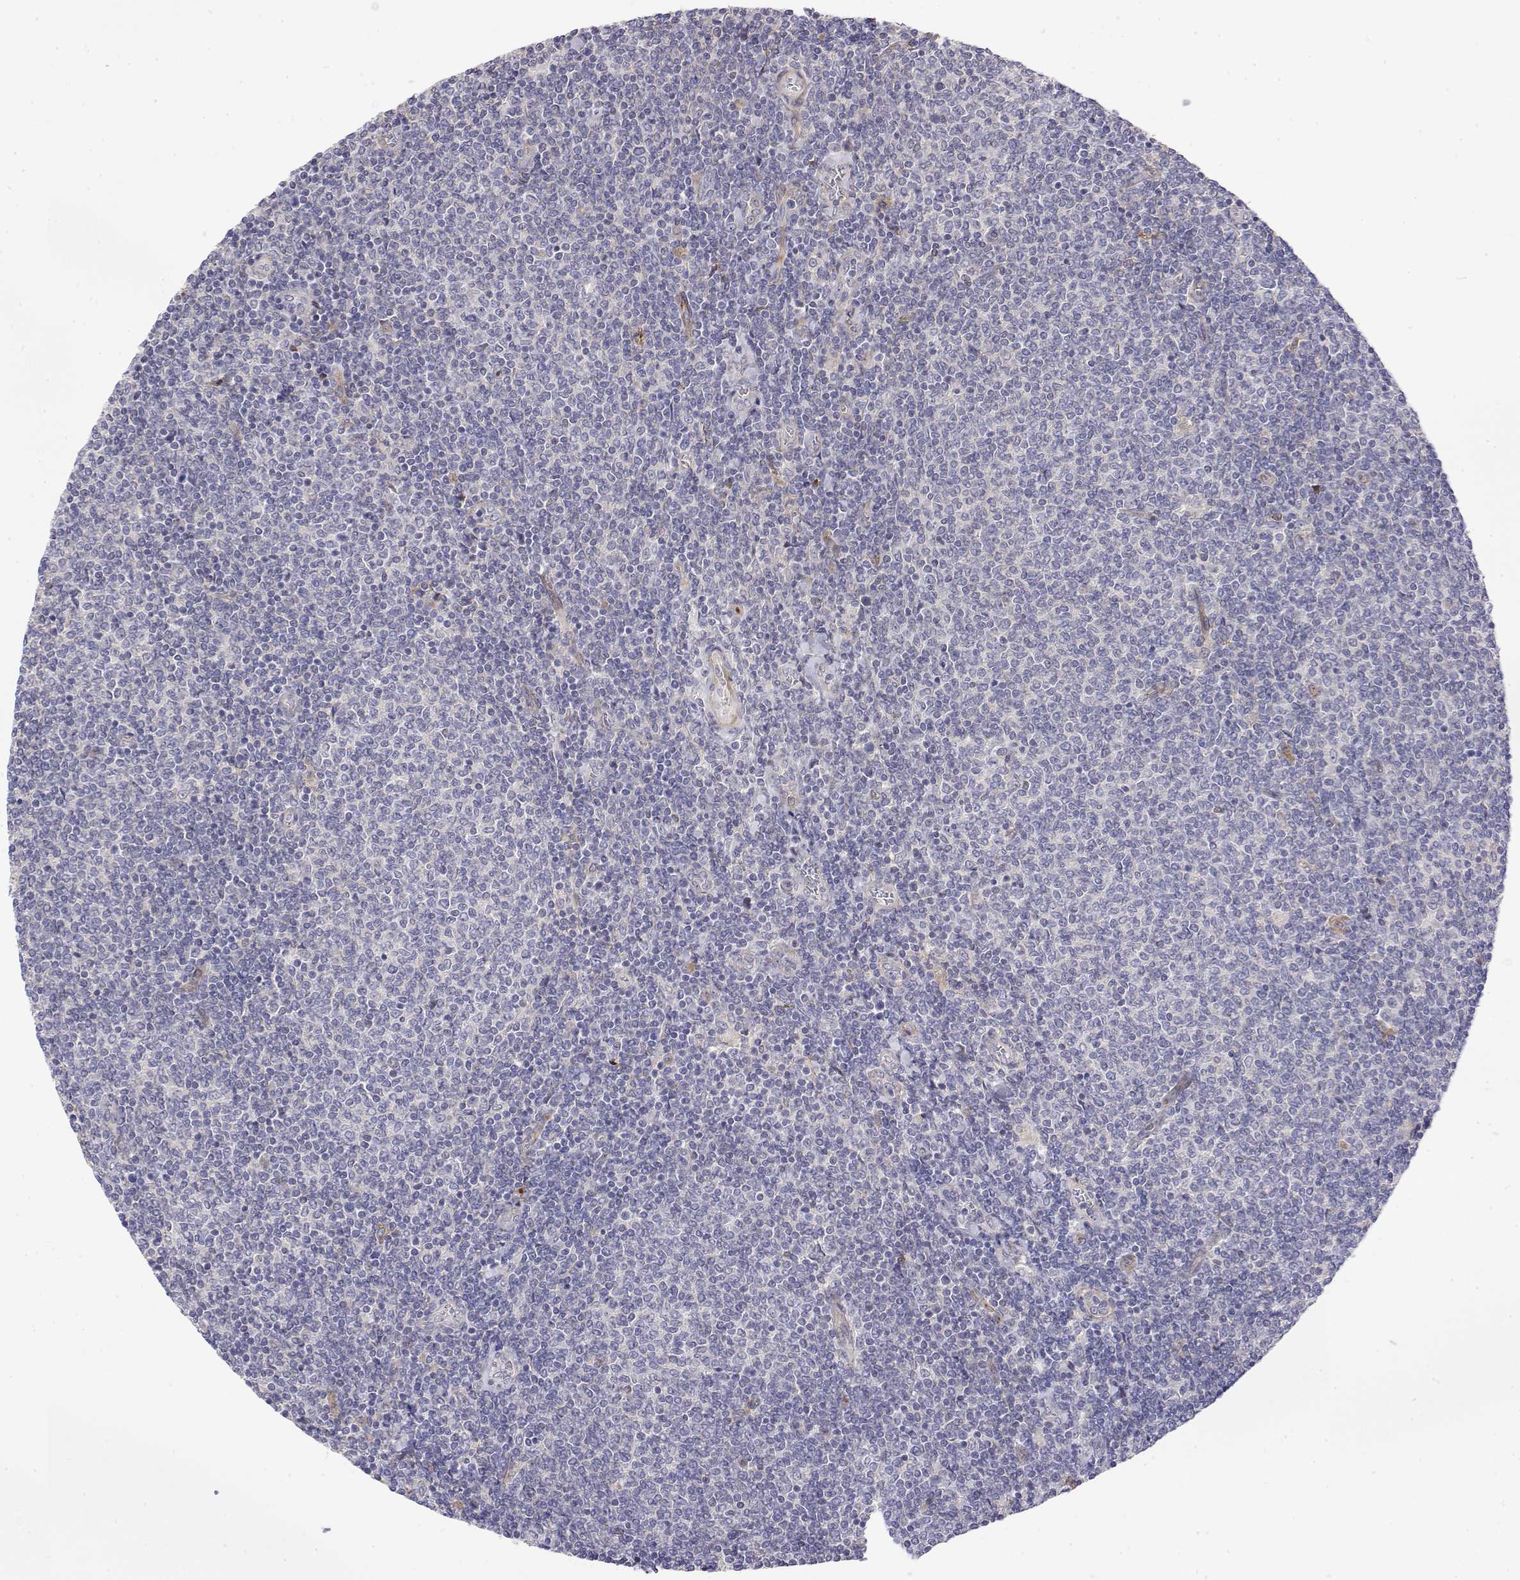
{"staining": {"intensity": "negative", "quantity": "none", "location": "none"}, "tissue": "lymphoma", "cell_type": "Tumor cells", "image_type": "cancer", "snomed": [{"axis": "morphology", "description": "Malignant lymphoma, non-Hodgkin's type, Low grade"}, {"axis": "topography", "description": "Lymph node"}], "caption": "High magnification brightfield microscopy of low-grade malignant lymphoma, non-Hodgkin's type stained with DAB (brown) and counterstained with hematoxylin (blue): tumor cells show no significant staining. (Stains: DAB IHC with hematoxylin counter stain, Microscopy: brightfield microscopy at high magnification).", "gene": "GGACT", "patient": {"sex": "male", "age": 52}}